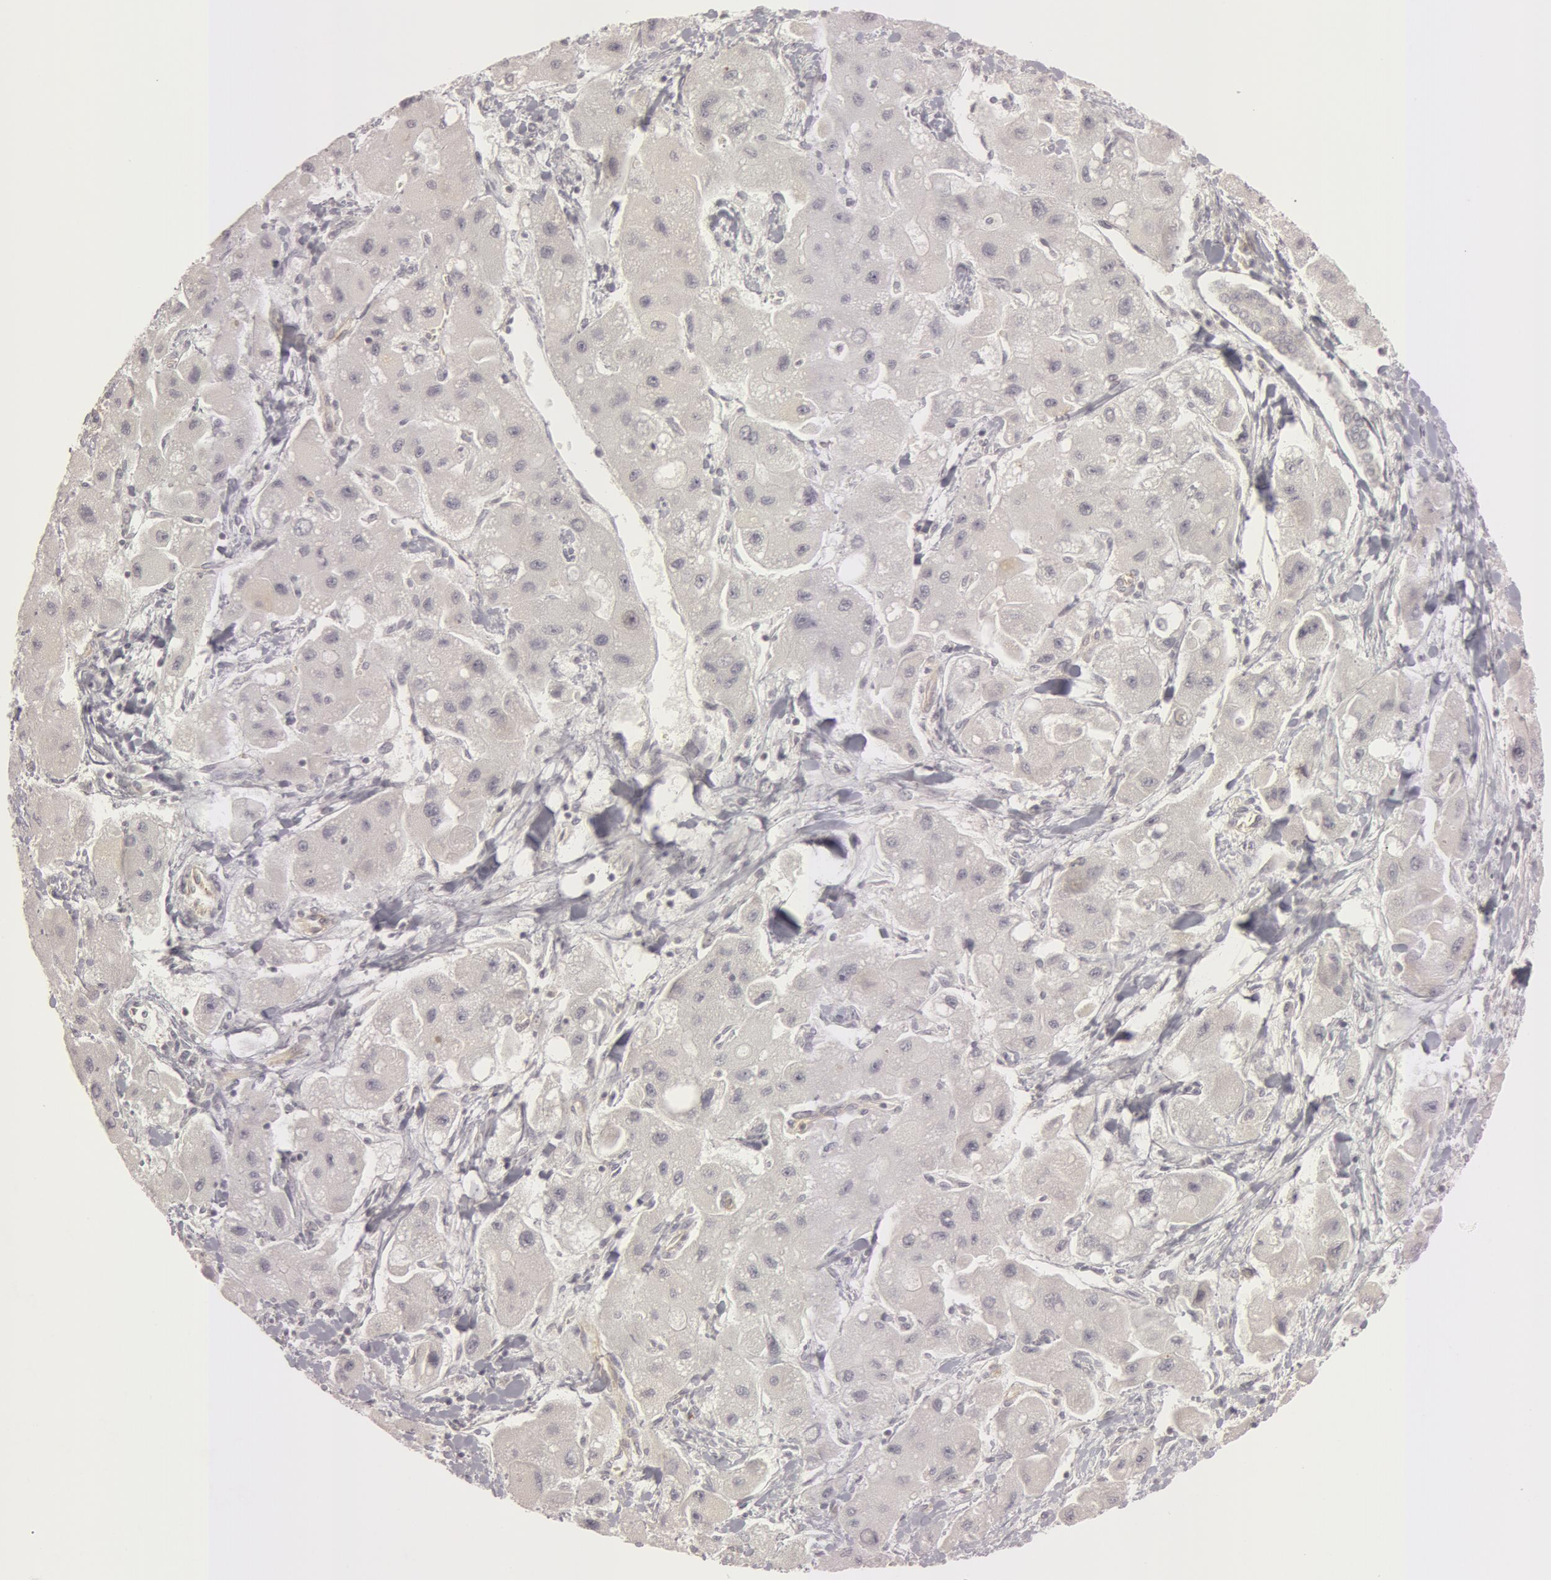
{"staining": {"intensity": "weak", "quantity": "<25%", "location": "cytoplasmic/membranous"}, "tissue": "liver cancer", "cell_type": "Tumor cells", "image_type": "cancer", "snomed": [{"axis": "morphology", "description": "Carcinoma, Hepatocellular, NOS"}, {"axis": "topography", "description": "Liver"}], "caption": "DAB immunohistochemical staining of hepatocellular carcinoma (liver) displays no significant positivity in tumor cells. The staining is performed using DAB brown chromogen with nuclei counter-stained in using hematoxylin.", "gene": "RALGAPA1", "patient": {"sex": "male", "age": 24}}